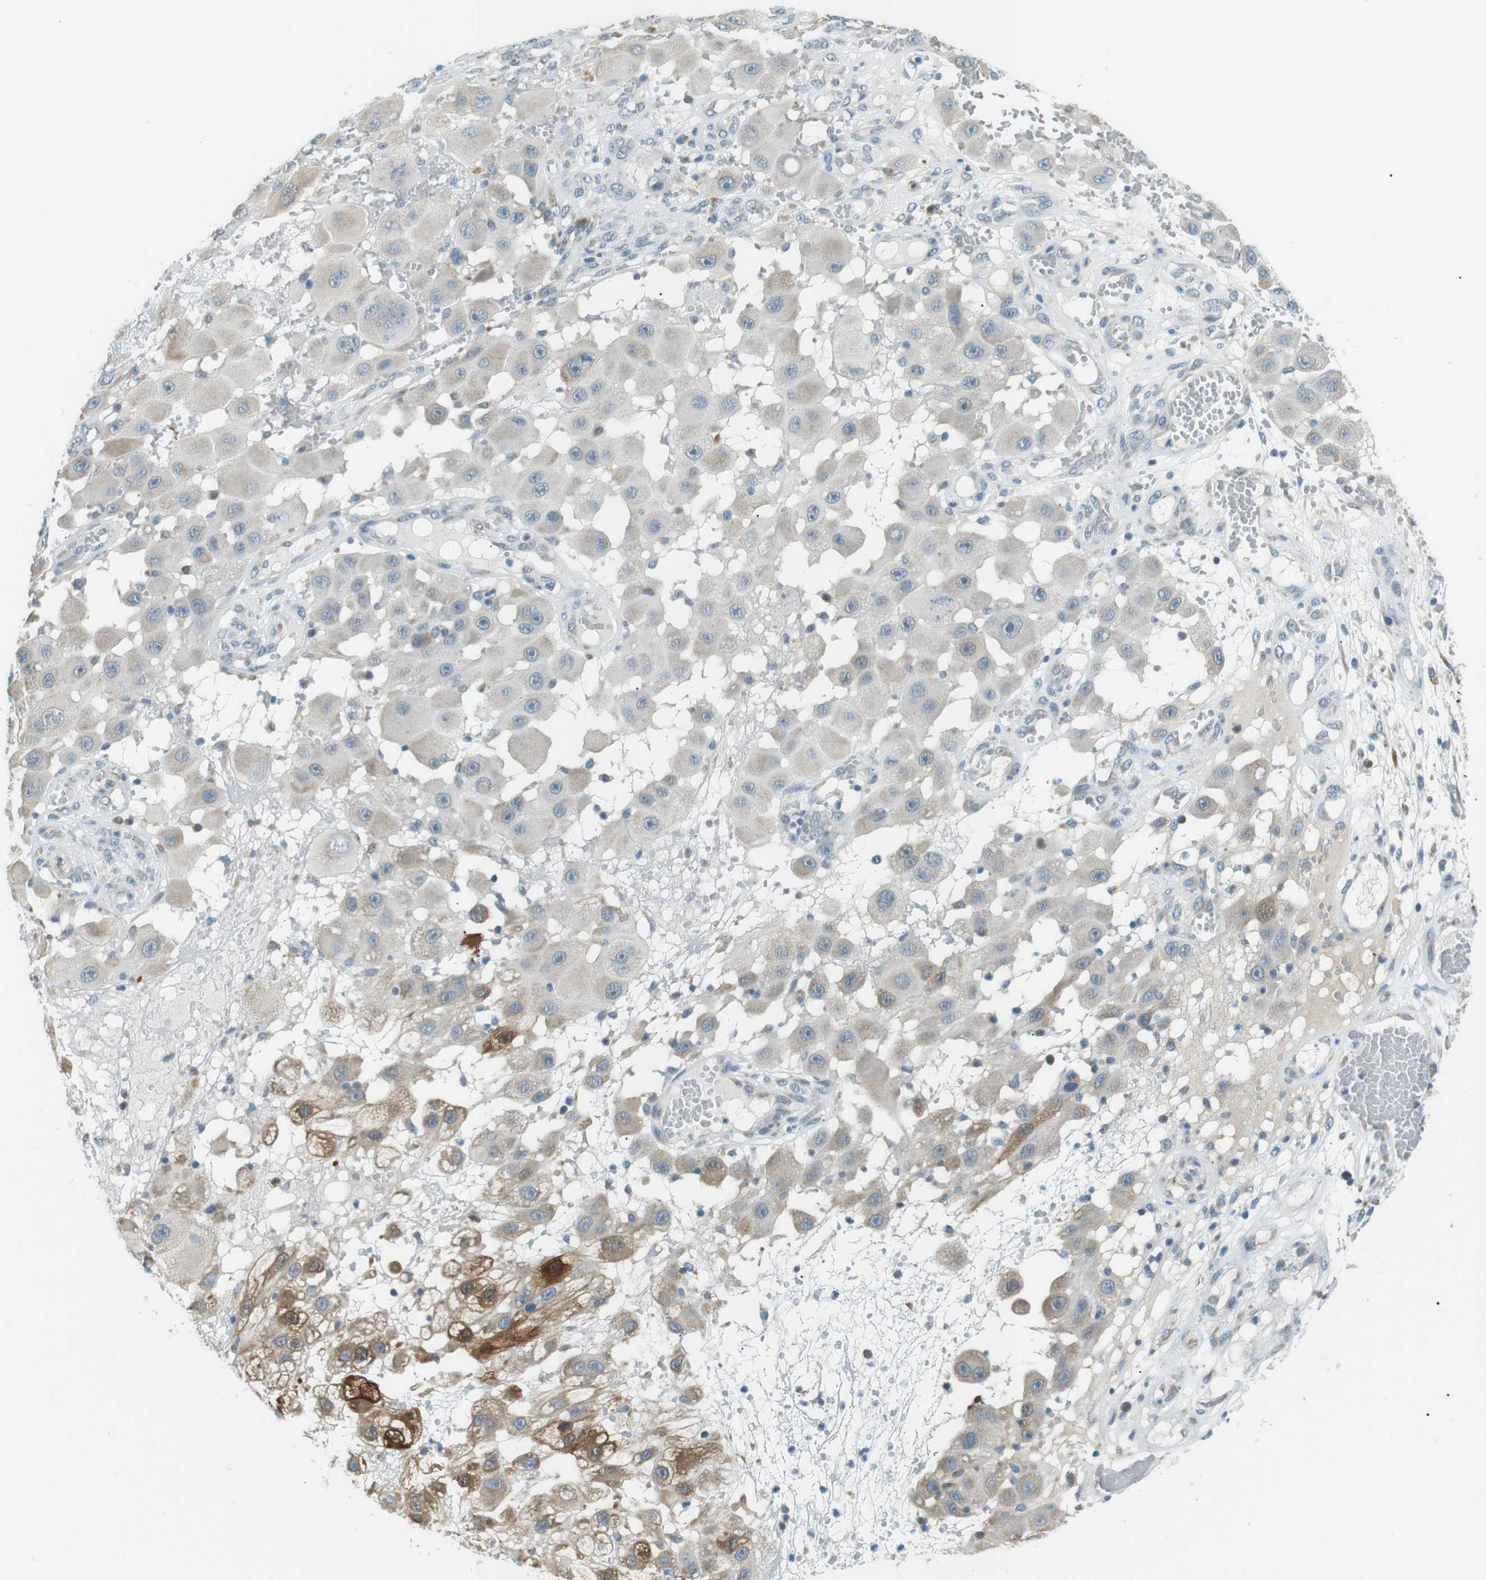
{"staining": {"intensity": "negative", "quantity": "none", "location": "none"}, "tissue": "melanoma", "cell_type": "Tumor cells", "image_type": "cancer", "snomed": [{"axis": "morphology", "description": "Malignant melanoma, NOS"}, {"axis": "topography", "description": "Skin"}], "caption": "This image is of melanoma stained with immunohistochemistry (IHC) to label a protein in brown with the nuclei are counter-stained blue. There is no staining in tumor cells.", "gene": "SERPINB2", "patient": {"sex": "female", "age": 81}}